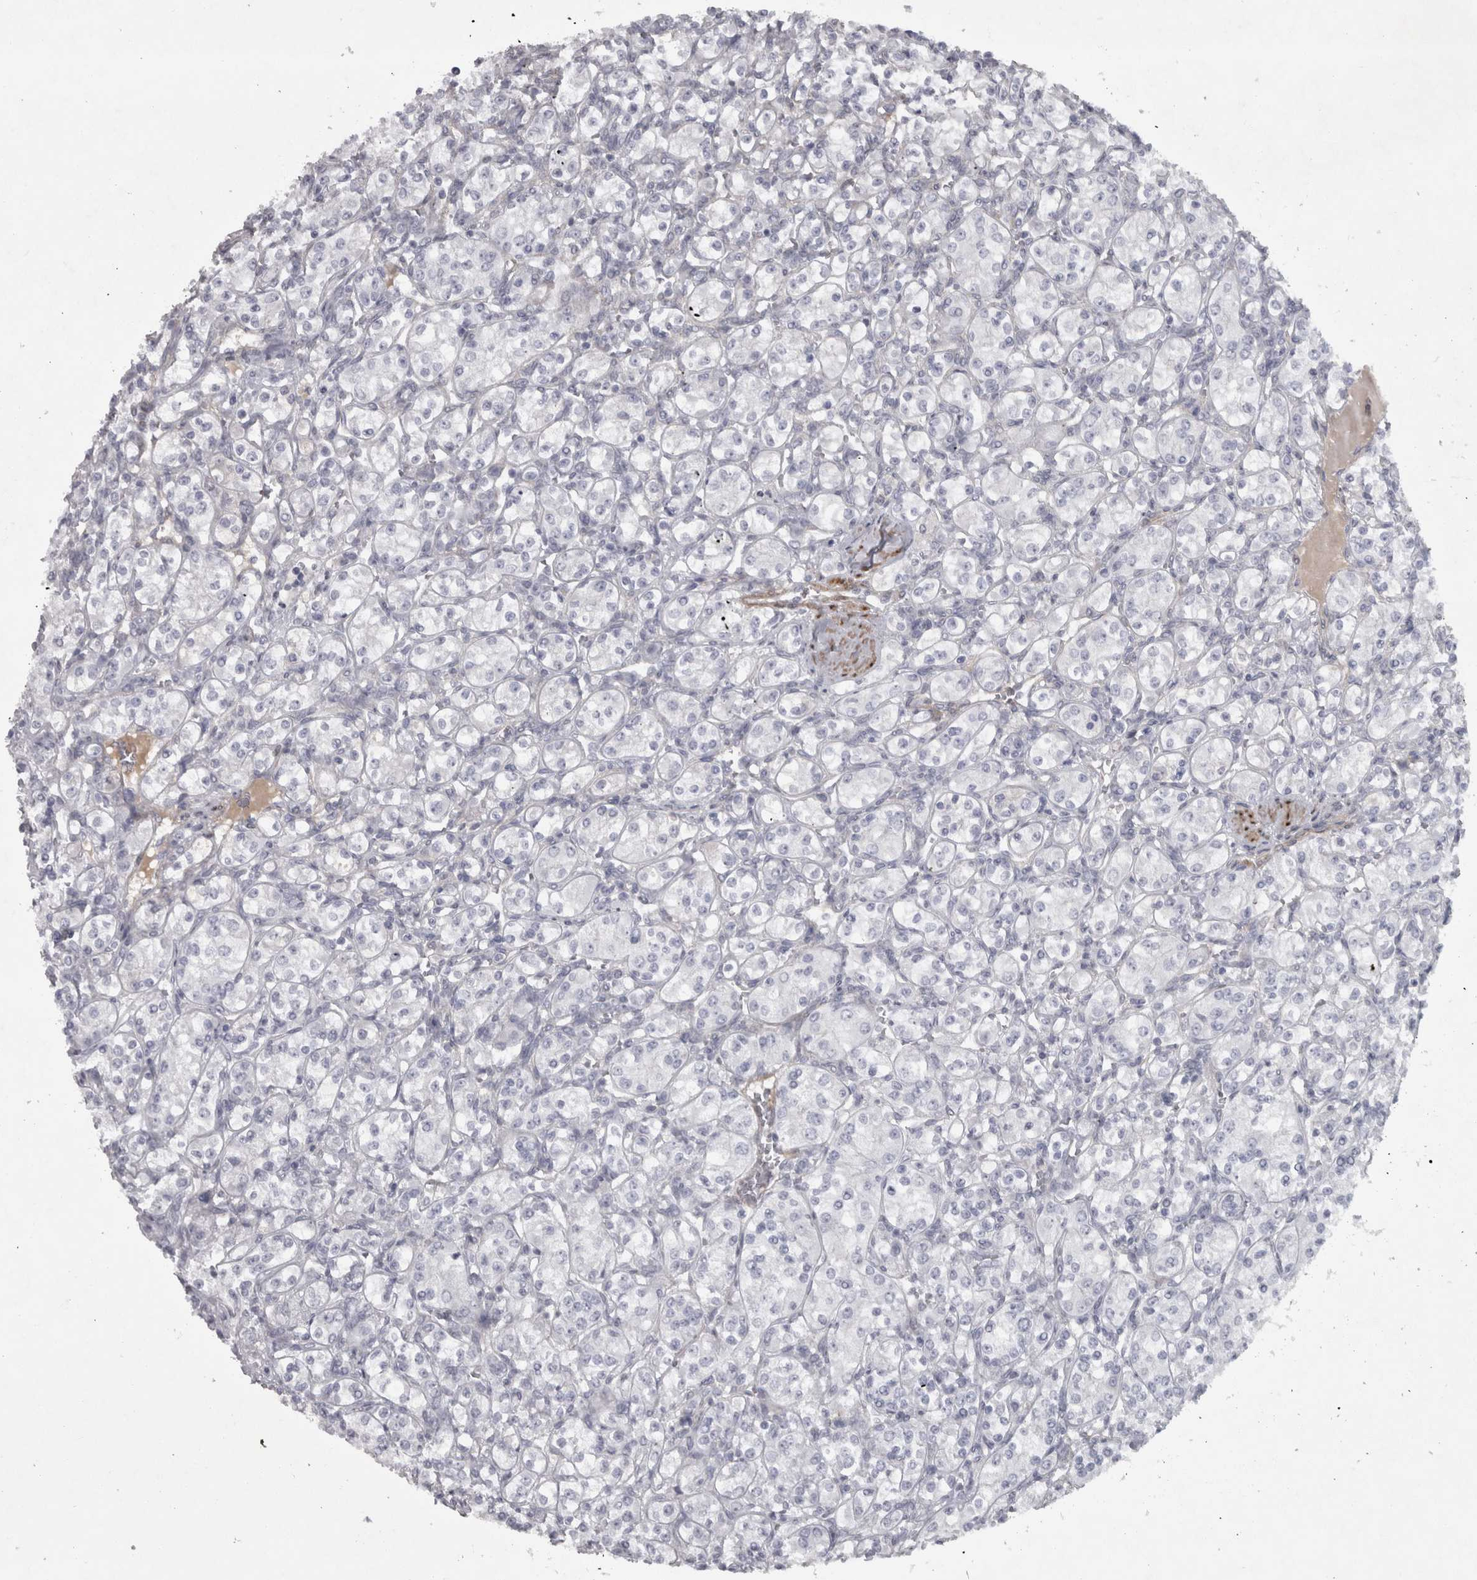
{"staining": {"intensity": "negative", "quantity": "none", "location": "none"}, "tissue": "renal cancer", "cell_type": "Tumor cells", "image_type": "cancer", "snomed": [{"axis": "morphology", "description": "Adenocarcinoma, NOS"}, {"axis": "topography", "description": "Kidney"}], "caption": "IHC of human adenocarcinoma (renal) reveals no staining in tumor cells.", "gene": "PPP1R12B", "patient": {"sex": "male", "age": 77}}